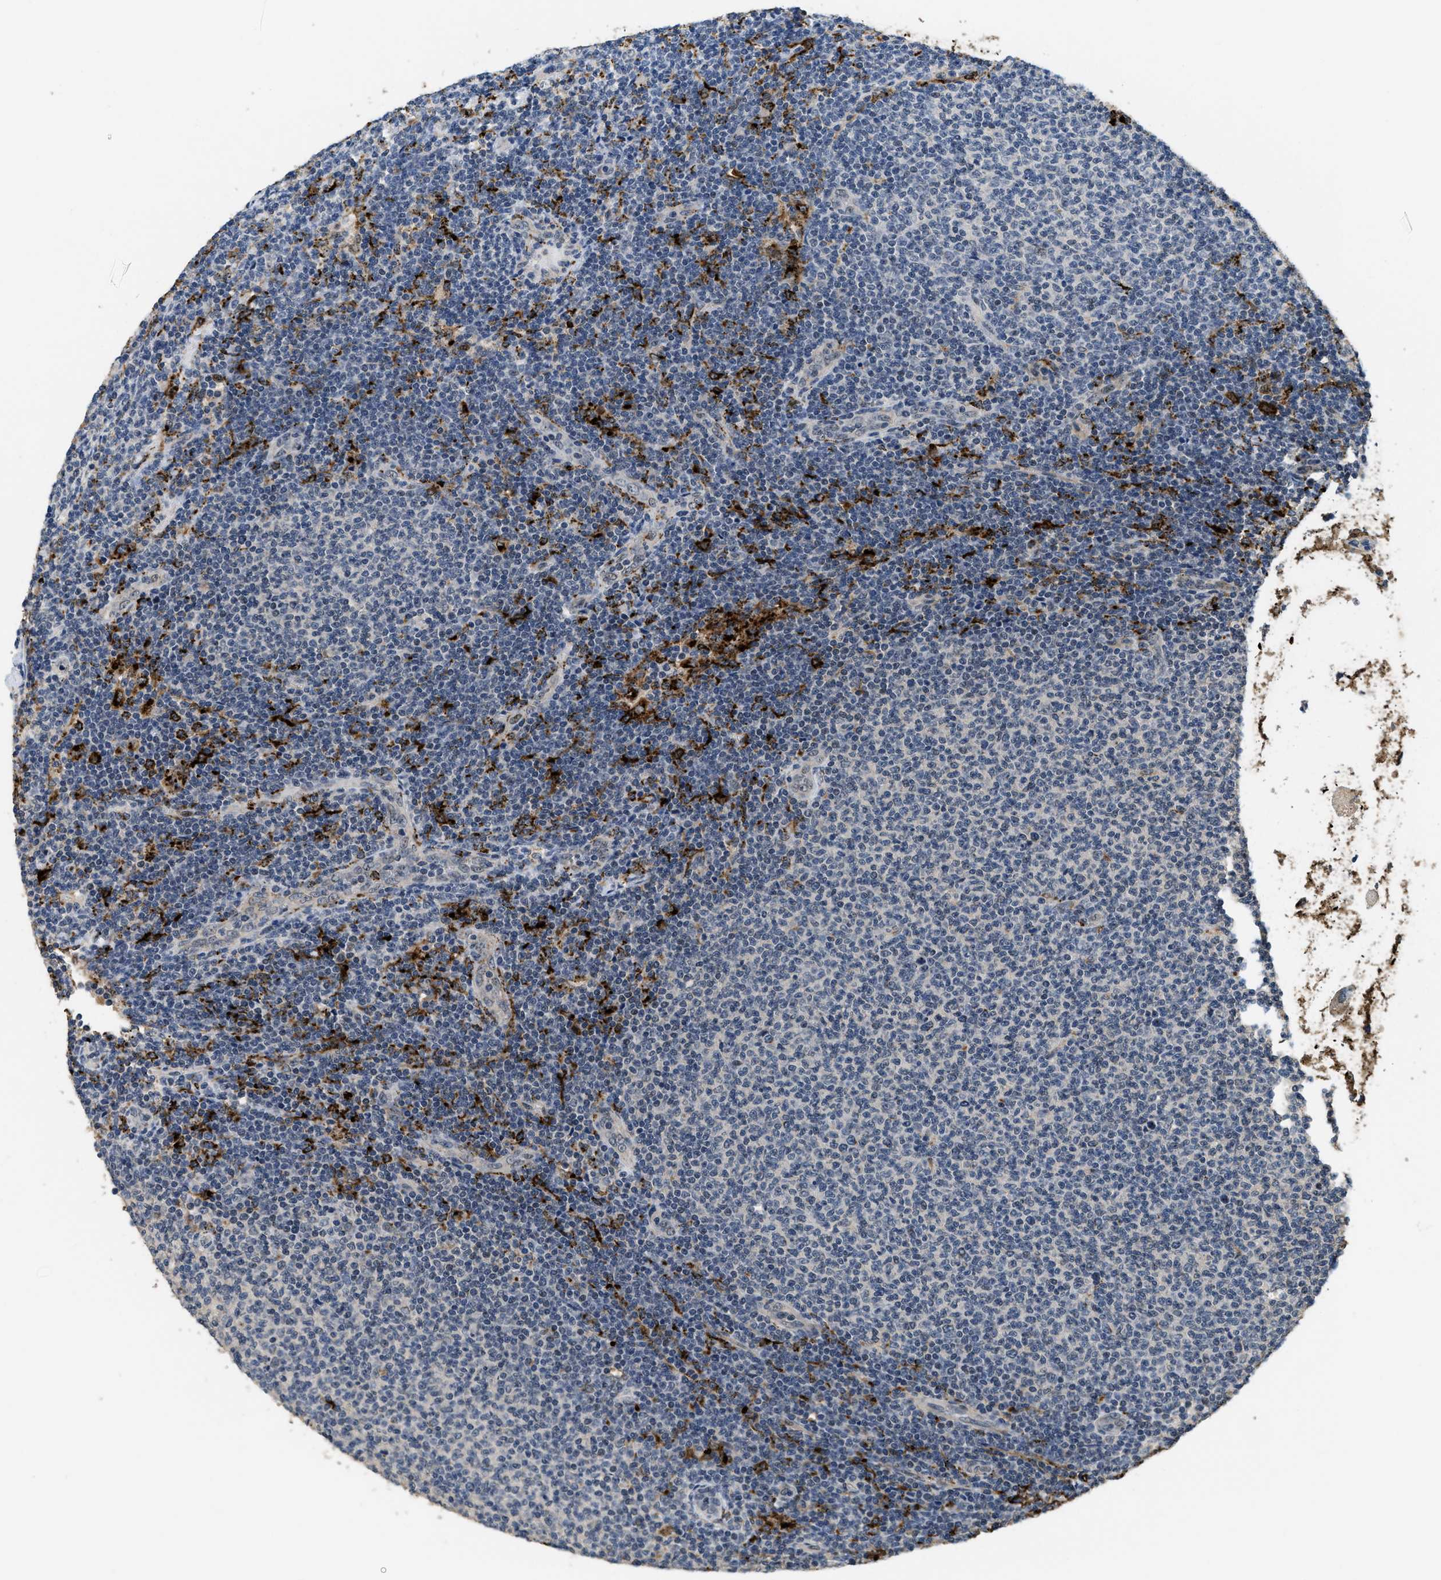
{"staining": {"intensity": "negative", "quantity": "none", "location": "none"}, "tissue": "lymphoma", "cell_type": "Tumor cells", "image_type": "cancer", "snomed": [{"axis": "morphology", "description": "Malignant lymphoma, non-Hodgkin's type, Low grade"}, {"axis": "topography", "description": "Lymph node"}], "caption": "The immunohistochemistry photomicrograph has no significant expression in tumor cells of malignant lymphoma, non-Hodgkin's type (low-grade) tissue. Nuclei are stained in blue.", "gene": "BMPR2", "patient": {"sex": "male", "age": 66}}